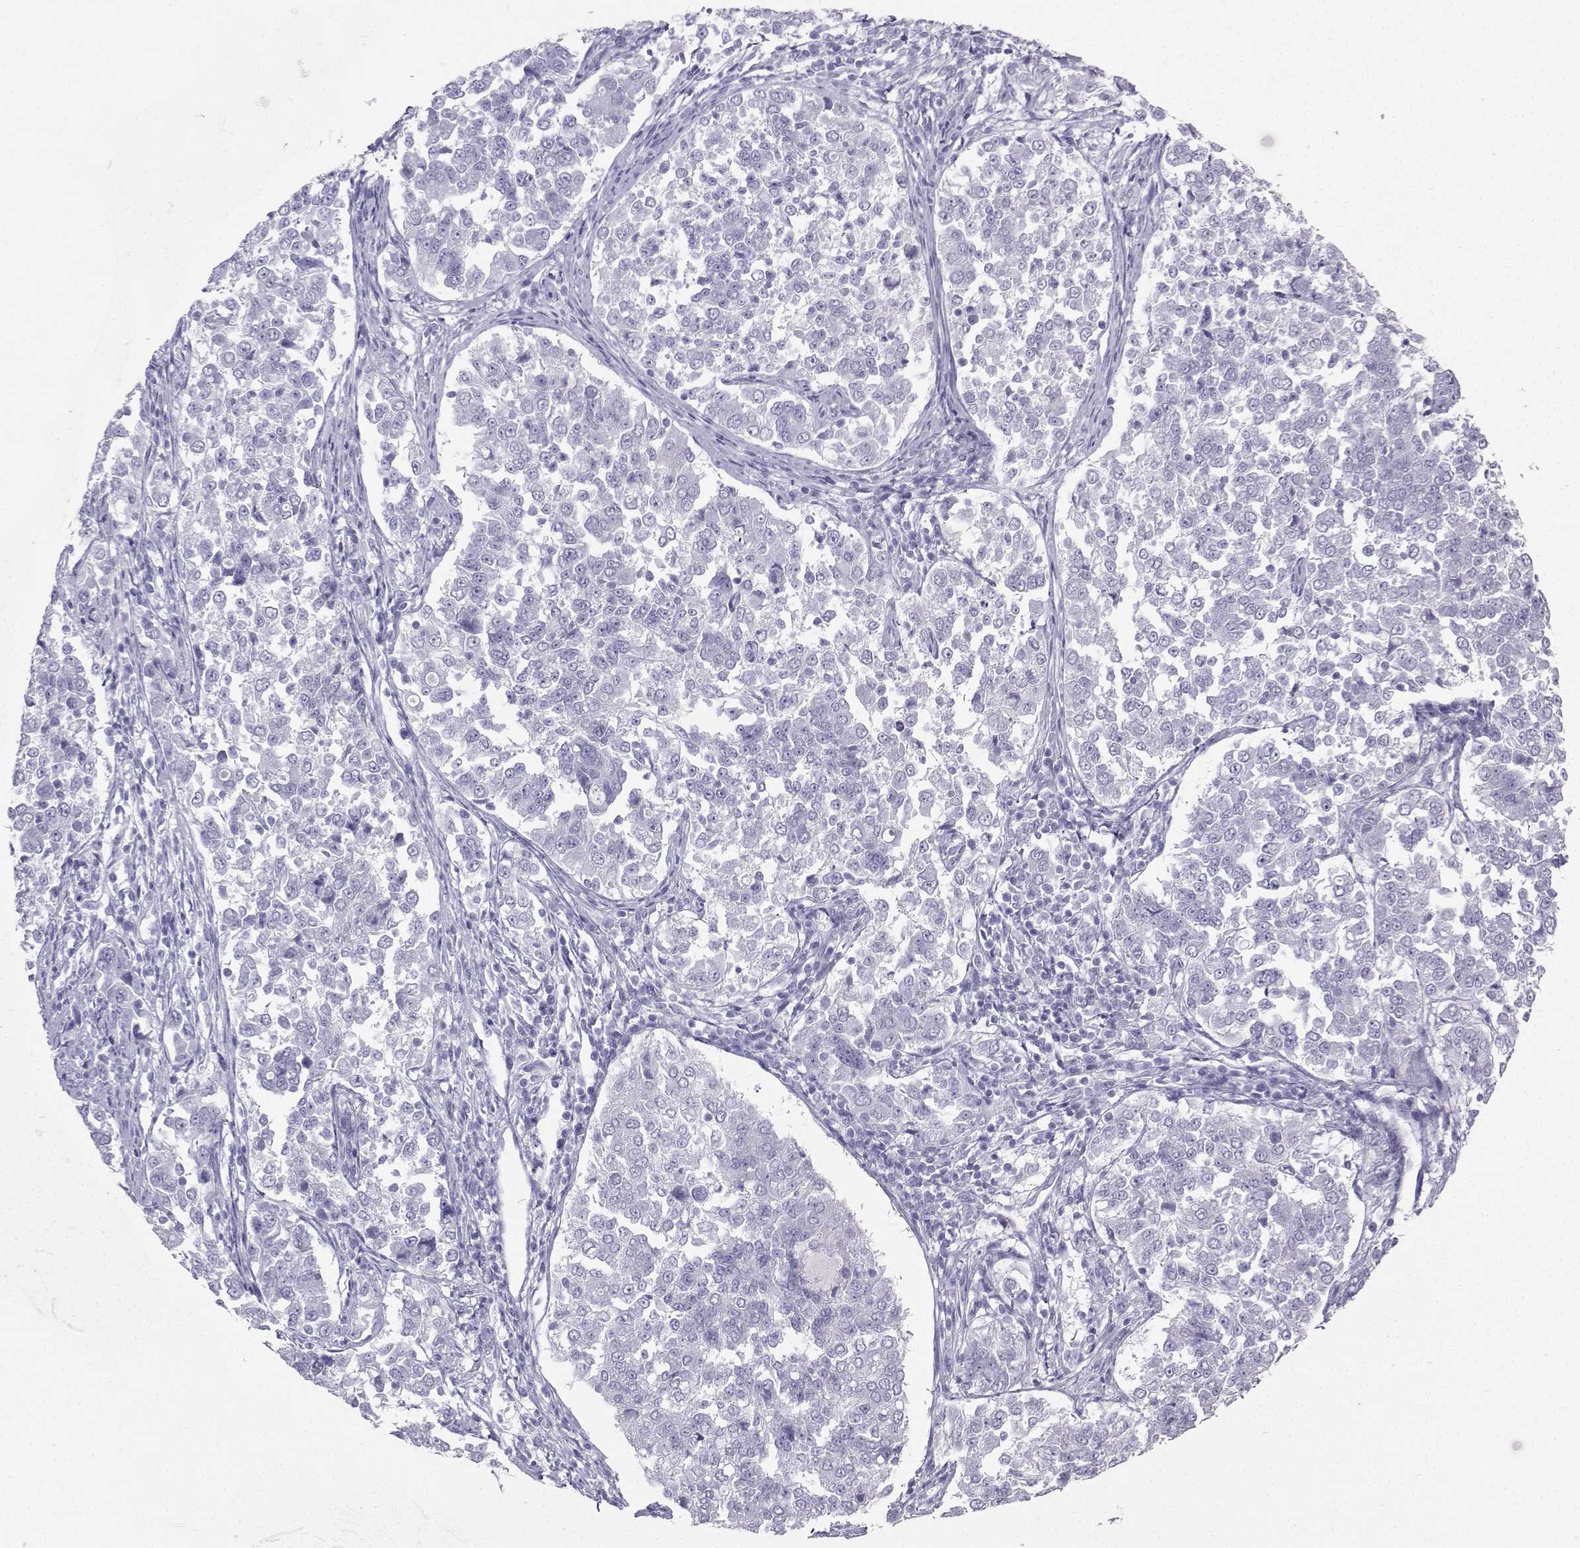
{"staining": {"intensity": "negative", "quantity": "none", "location": "none"}, "tissue": "endometrial cancer", "cell_type": "Tumor cells", "image_type": "cancer", "snomed": [{"axis": "morphology", "description": "Adenocarcinoma, NOS"}, {"axis": "topography", "description": "Endometrium"}], "caption": "Histopathology image shows no significant protein expression in tumor cells of adenocarcinoma (endometrial). Brightfield microscopy of immunohistochemistry (IHC) stained with DAB (brown) and hematoxylin (blue), captured at high magnification.", "gene": "IQCD", "patient": {"sex": "female", "age": 43}}